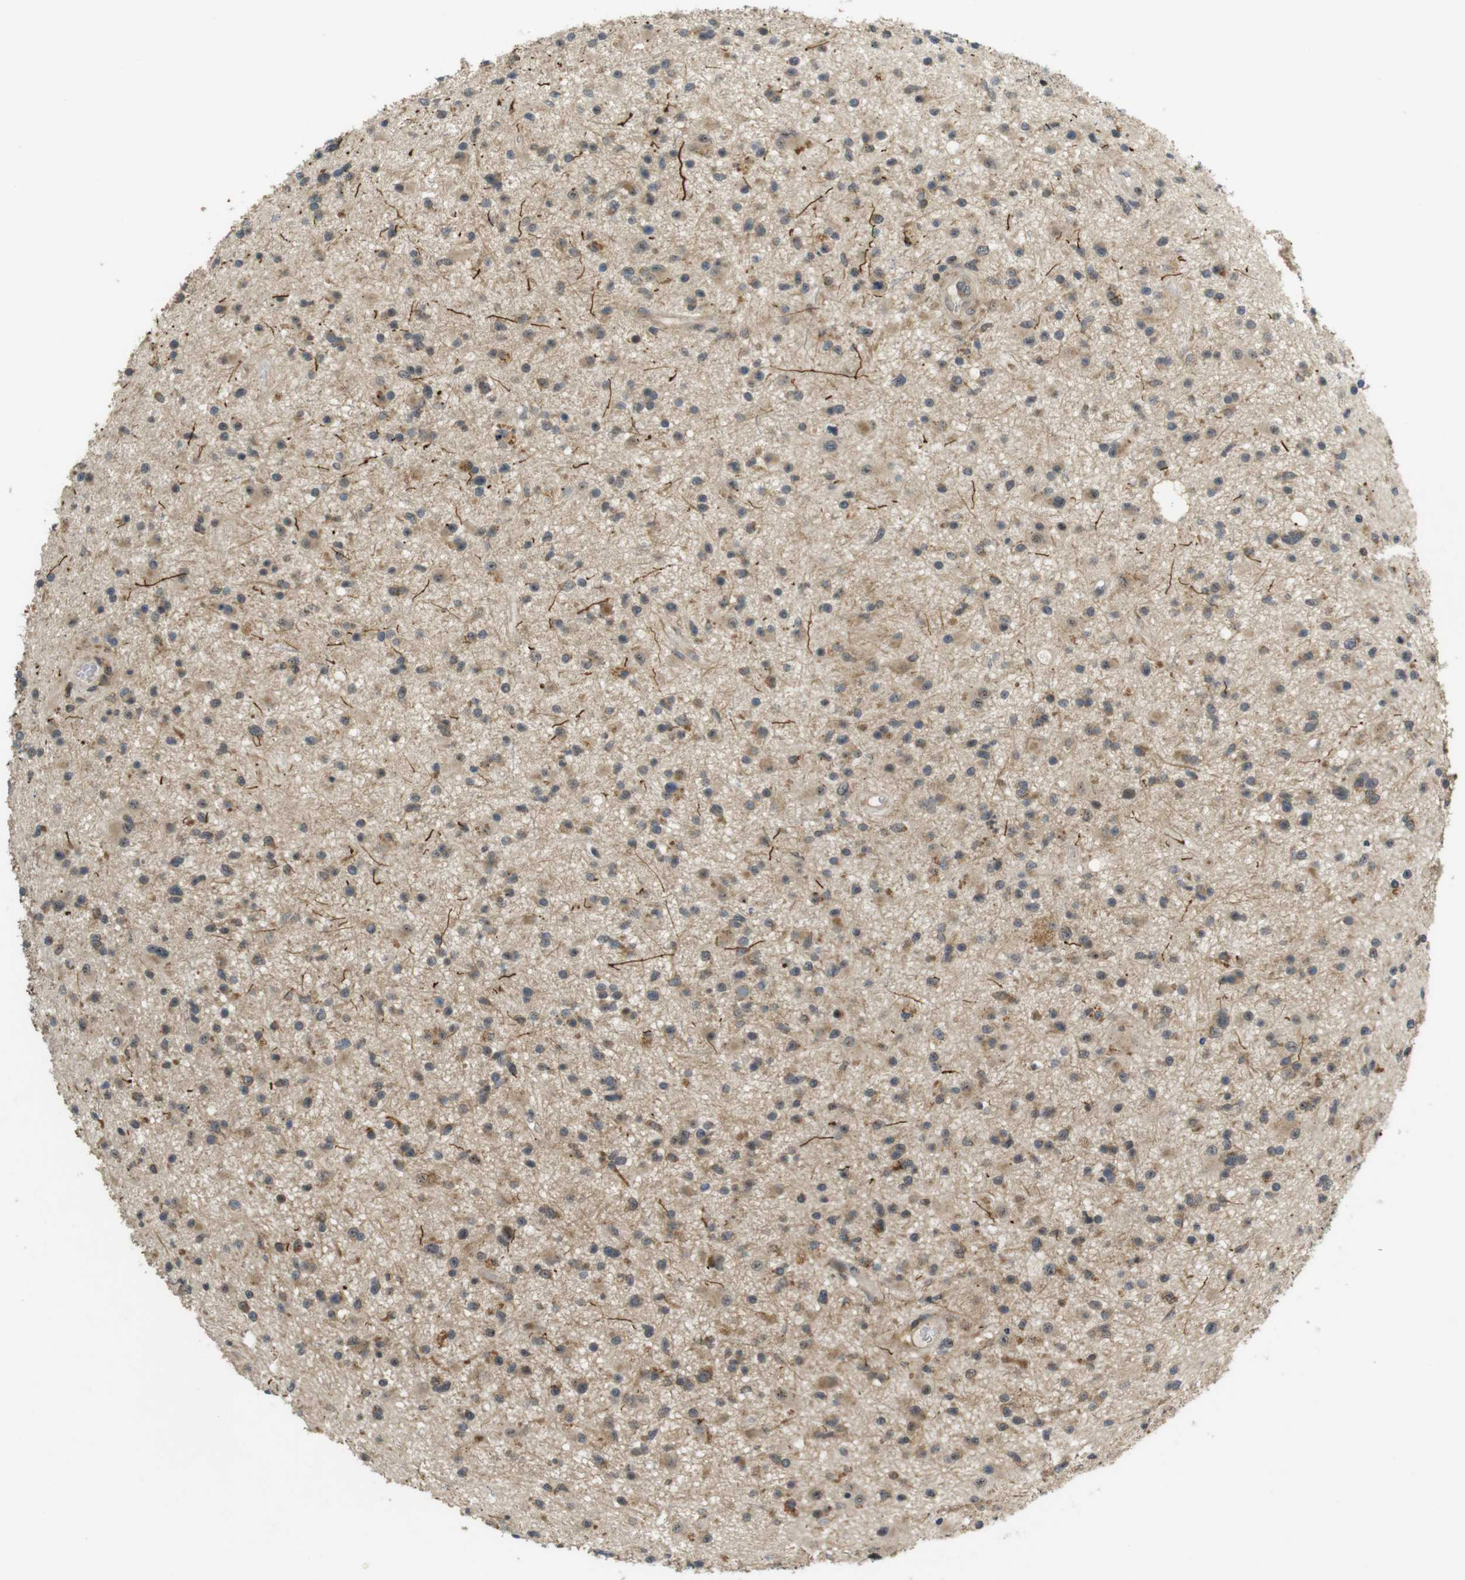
{"staining": {"intensity": "weak", "quantity": "25%-75%", "location": "cytoplasmic/membranous"}, "tissue": "glioma", "cell_type": "Tumor cells", "image_type": "cancer", "snomed": [{"axis": "morphology", "description": "Glioma, malignant, High grade"}, {"axis": "topography", "description": "Brain"}], "caption": "This histopathology image shows glioma stained with immunohistochemistry (IHC) to label a protein in brown. The cytoplasmic/membranous of tumor cells show weak positivity for the protein. Nuclei are counter-stained blue.", "gene": "TMX3", "patient": {"sex": "male", "age": 33}}